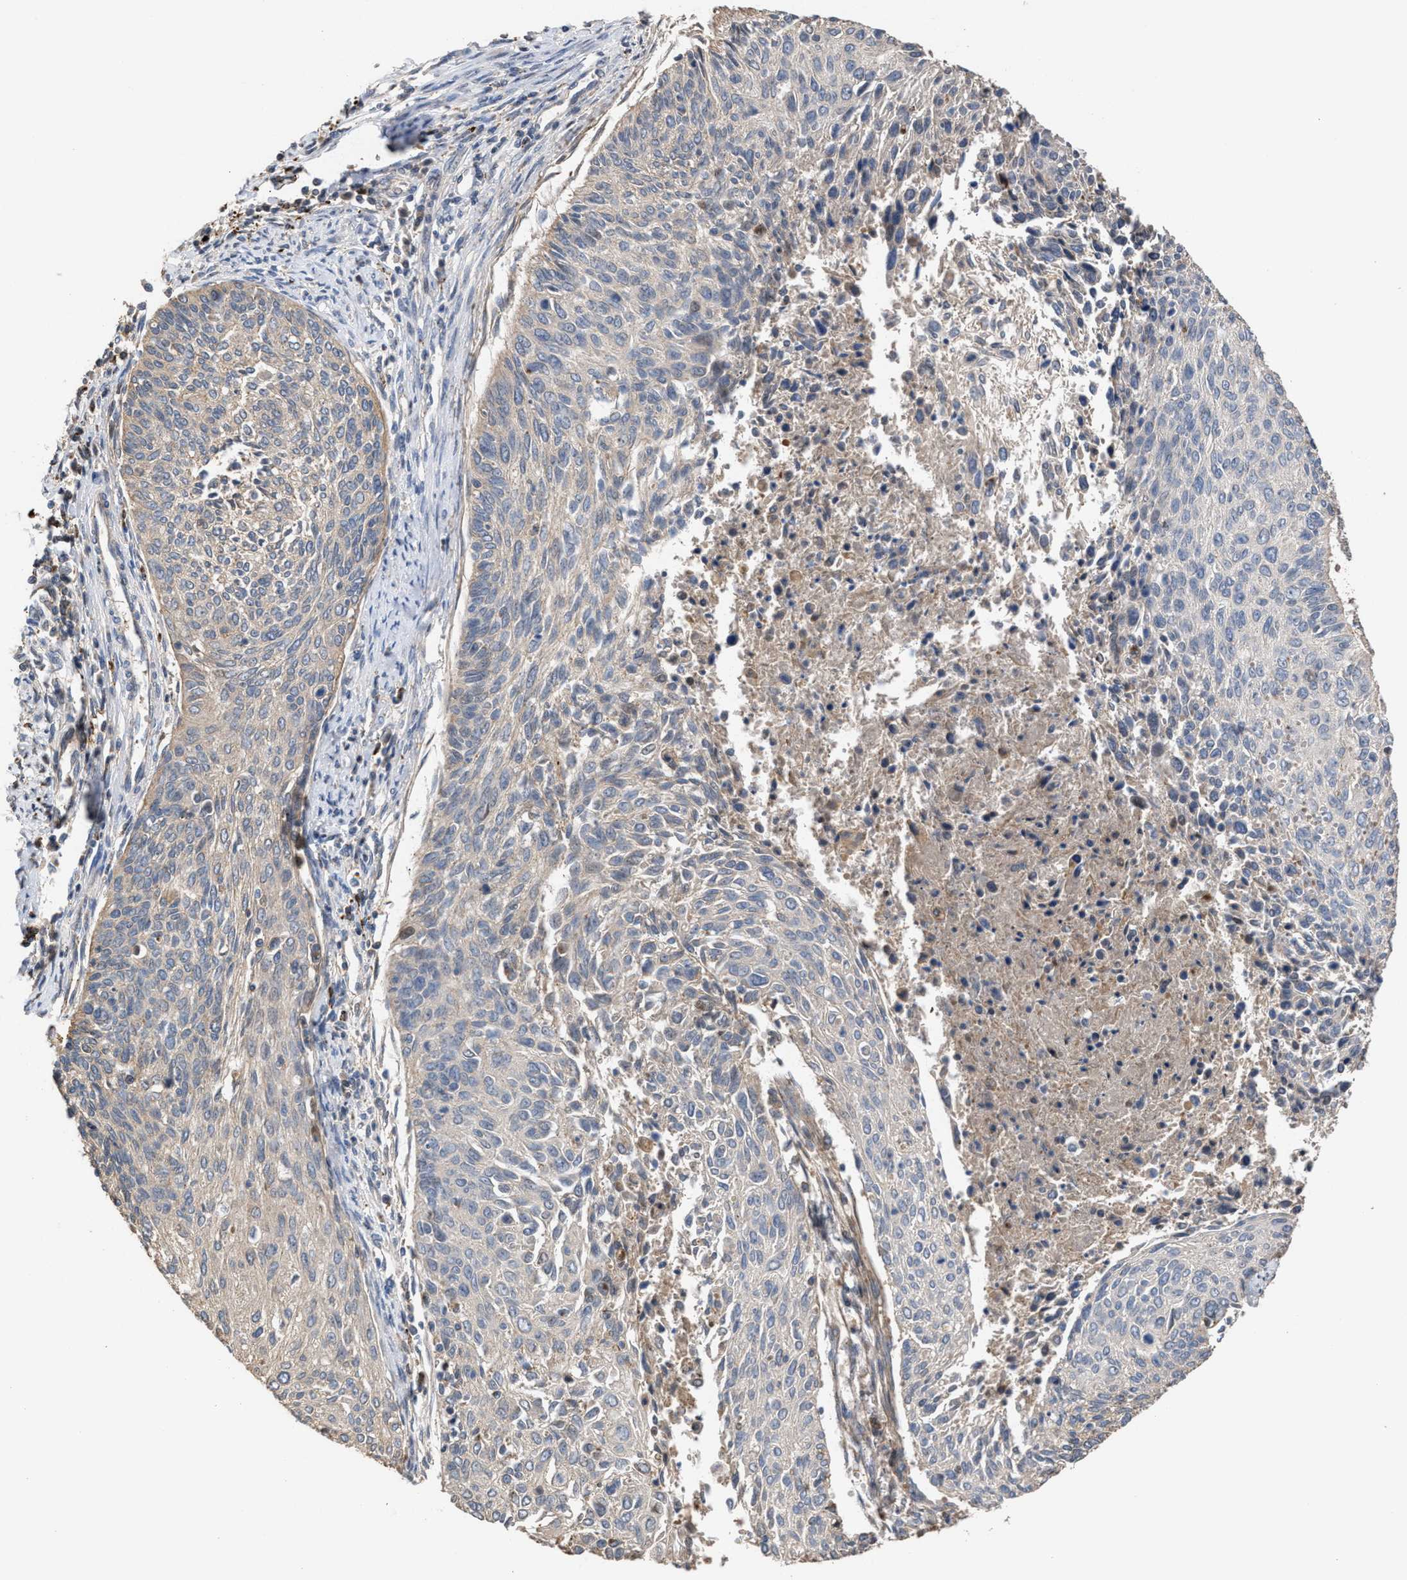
{"staining": {"intensity": "negative", "quantity": "none", "location": "none"}, "tissue": "cervical cancer", "cell_type": "Tumor cells", "image_type": "cancer", "snomed": [{"axis": "morphology", "description": "Squamous cell carcinoma, NOS"}, {"axis": "topography", "description": "Cervix"}], "caption": "The IHC image has no significant positivity in tumor cells of squamous cell carcinoma (cervical) tissue.", "gene": "ELMO3", "patient": {"sex": "female", "age": 55}}